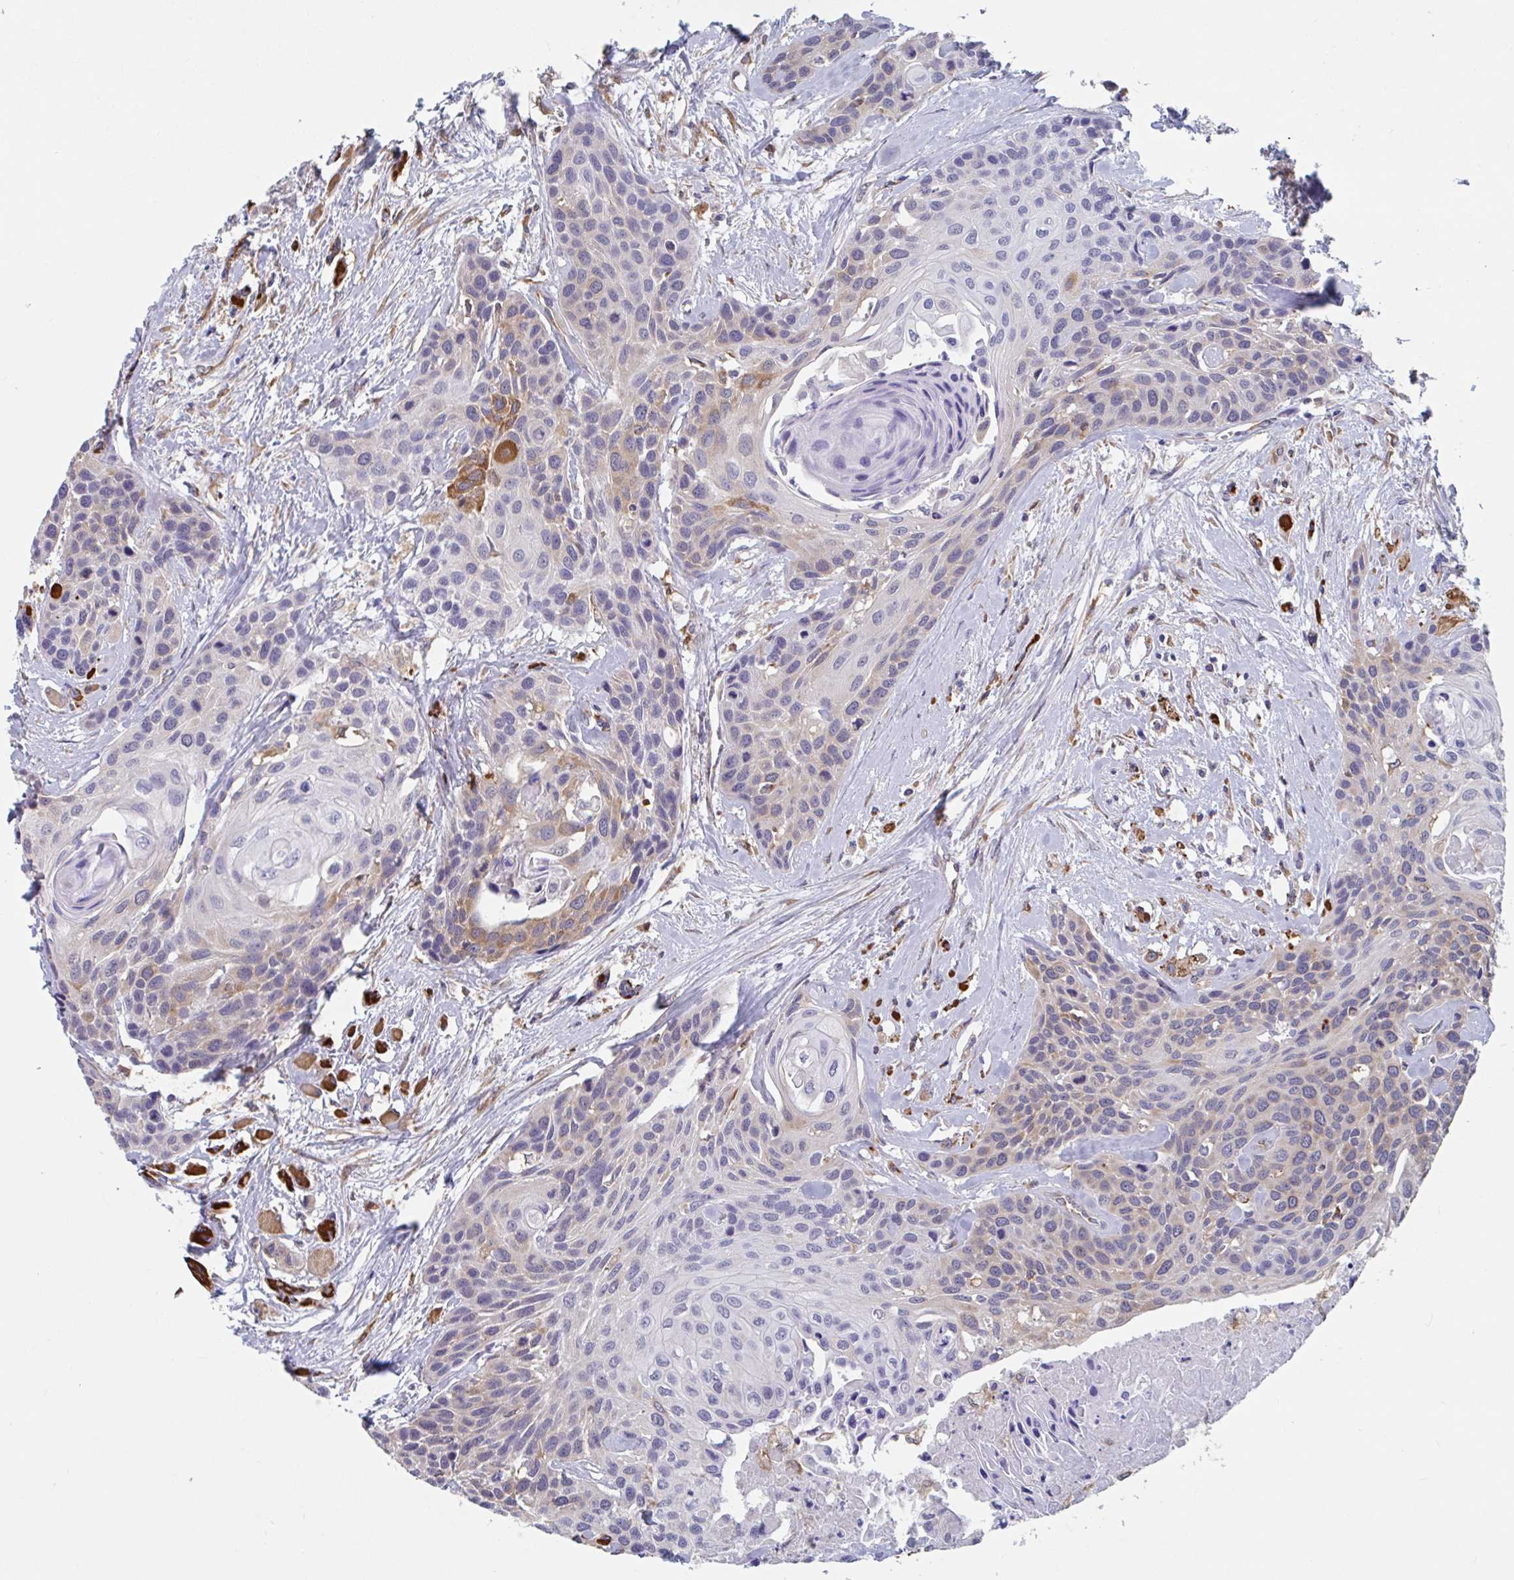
{"staining": {"intensity": "strong", "quantity": "<25%", "location": "cytoplasmic/membranous"}, "tissue": "head and neck cancer", "cell_type": "Tumor cells", "image_type": "cancer", "snomed": [{"axis": "morphology", "description": "Squamous cell carcinoma, NOS"}, {"axis": "topography", "description": "Head-Neck"}], "caption": "Protein expression by immunohistochemistry shows strong cytoplasmic/membranous positivity in approximately <25% of tumor cells in head and neck squamous cell carcinoma.", "gene": "SNX8", "patient": {"sex": "female", "age": 50}}